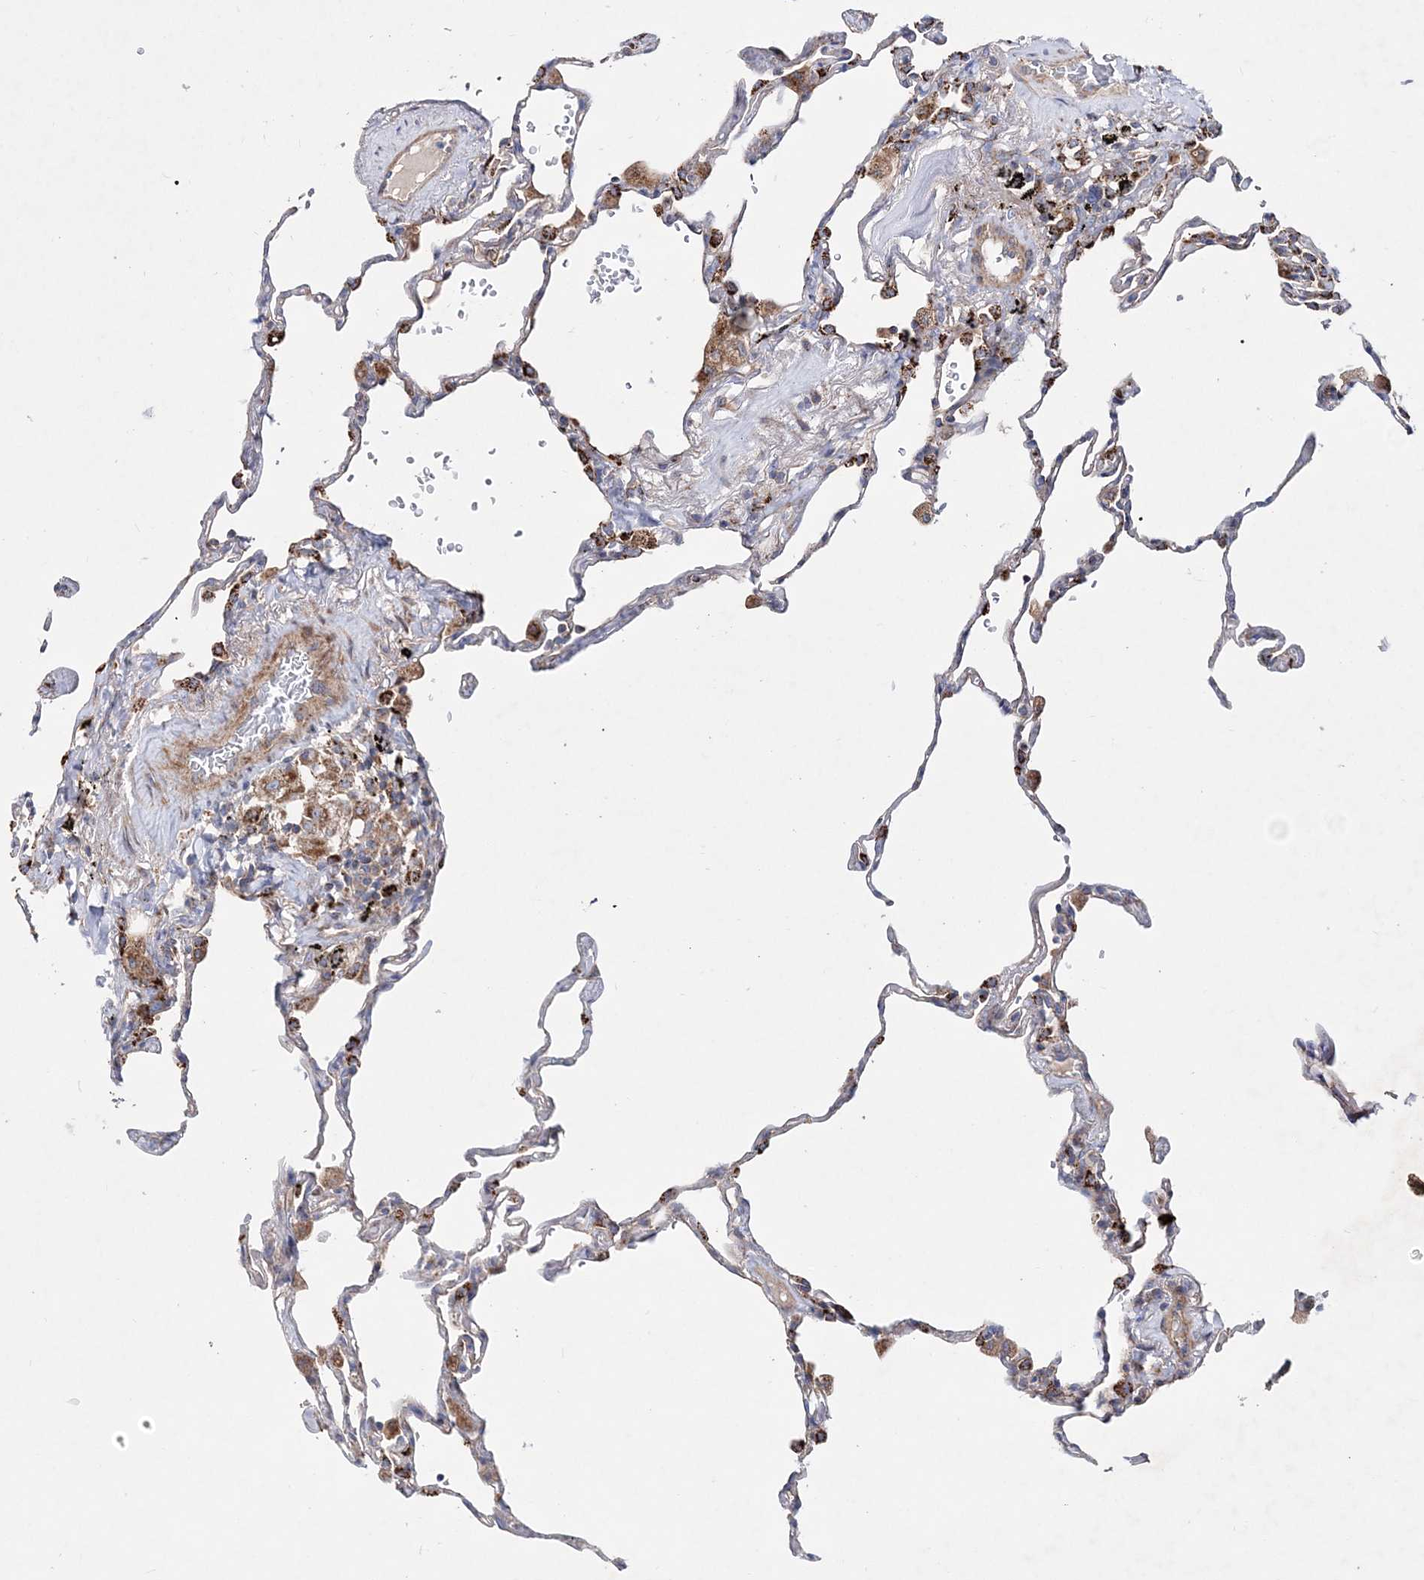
{"staining": {"intensity": "strong", "quantity": "25%-75%", "location": "cytoplasmic/membranous"}, "tissue": "lung", "cell_type": "Alveolar cells", "image_type": "normal", "snomed": [{"axis": "morphology", "description": "Normal tissue, NOS"}, {"axis": "topography", "description": "Lung"}], "caption": "Protein expression analysis of normal lung reveals strong cytoplasmic/membranous positivity in approximately 25%-75% of alveolar cells.", "gene": "NGLY1", "patient": {"sex": "male", "age": 59}}